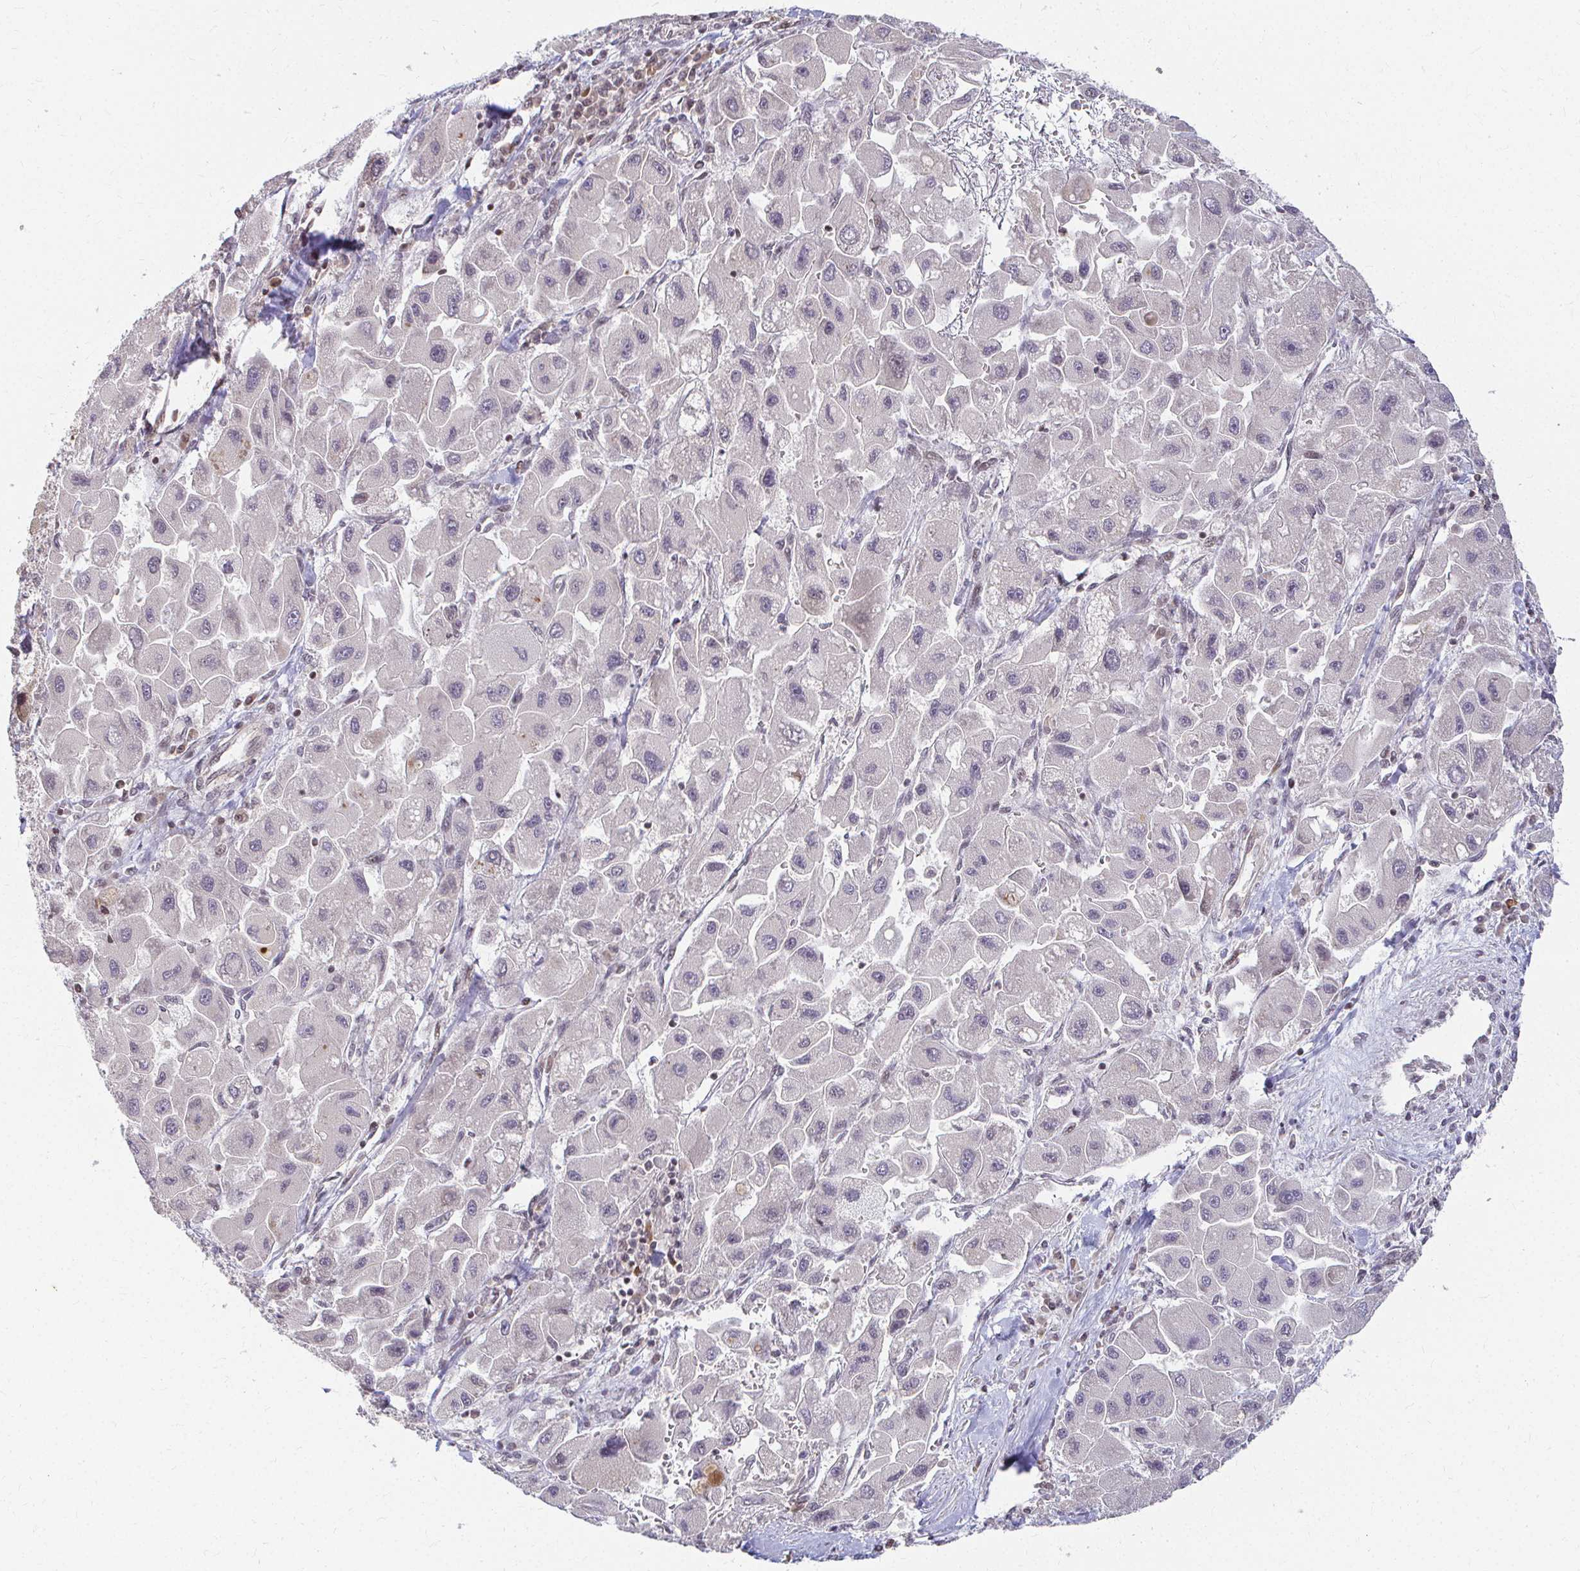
{"staining": {"intensity": "negative", "quantity": "none", "location": "none"}, "tissue": "liver cancer", "cell_type": "Tumor cells", "image_type": "cancer", "snomed": [{"axis": "morphology", "description": "Carcinoma, Hepatocellular, NOS"}, {"axis": "topography", "description": "Liver"}], "caption": "Immunohistochemistry of human liver cancer demonstrates no expression in tumor cells.", "gene": "ANK3", "patient": {"sex": "male", "age": 24}}